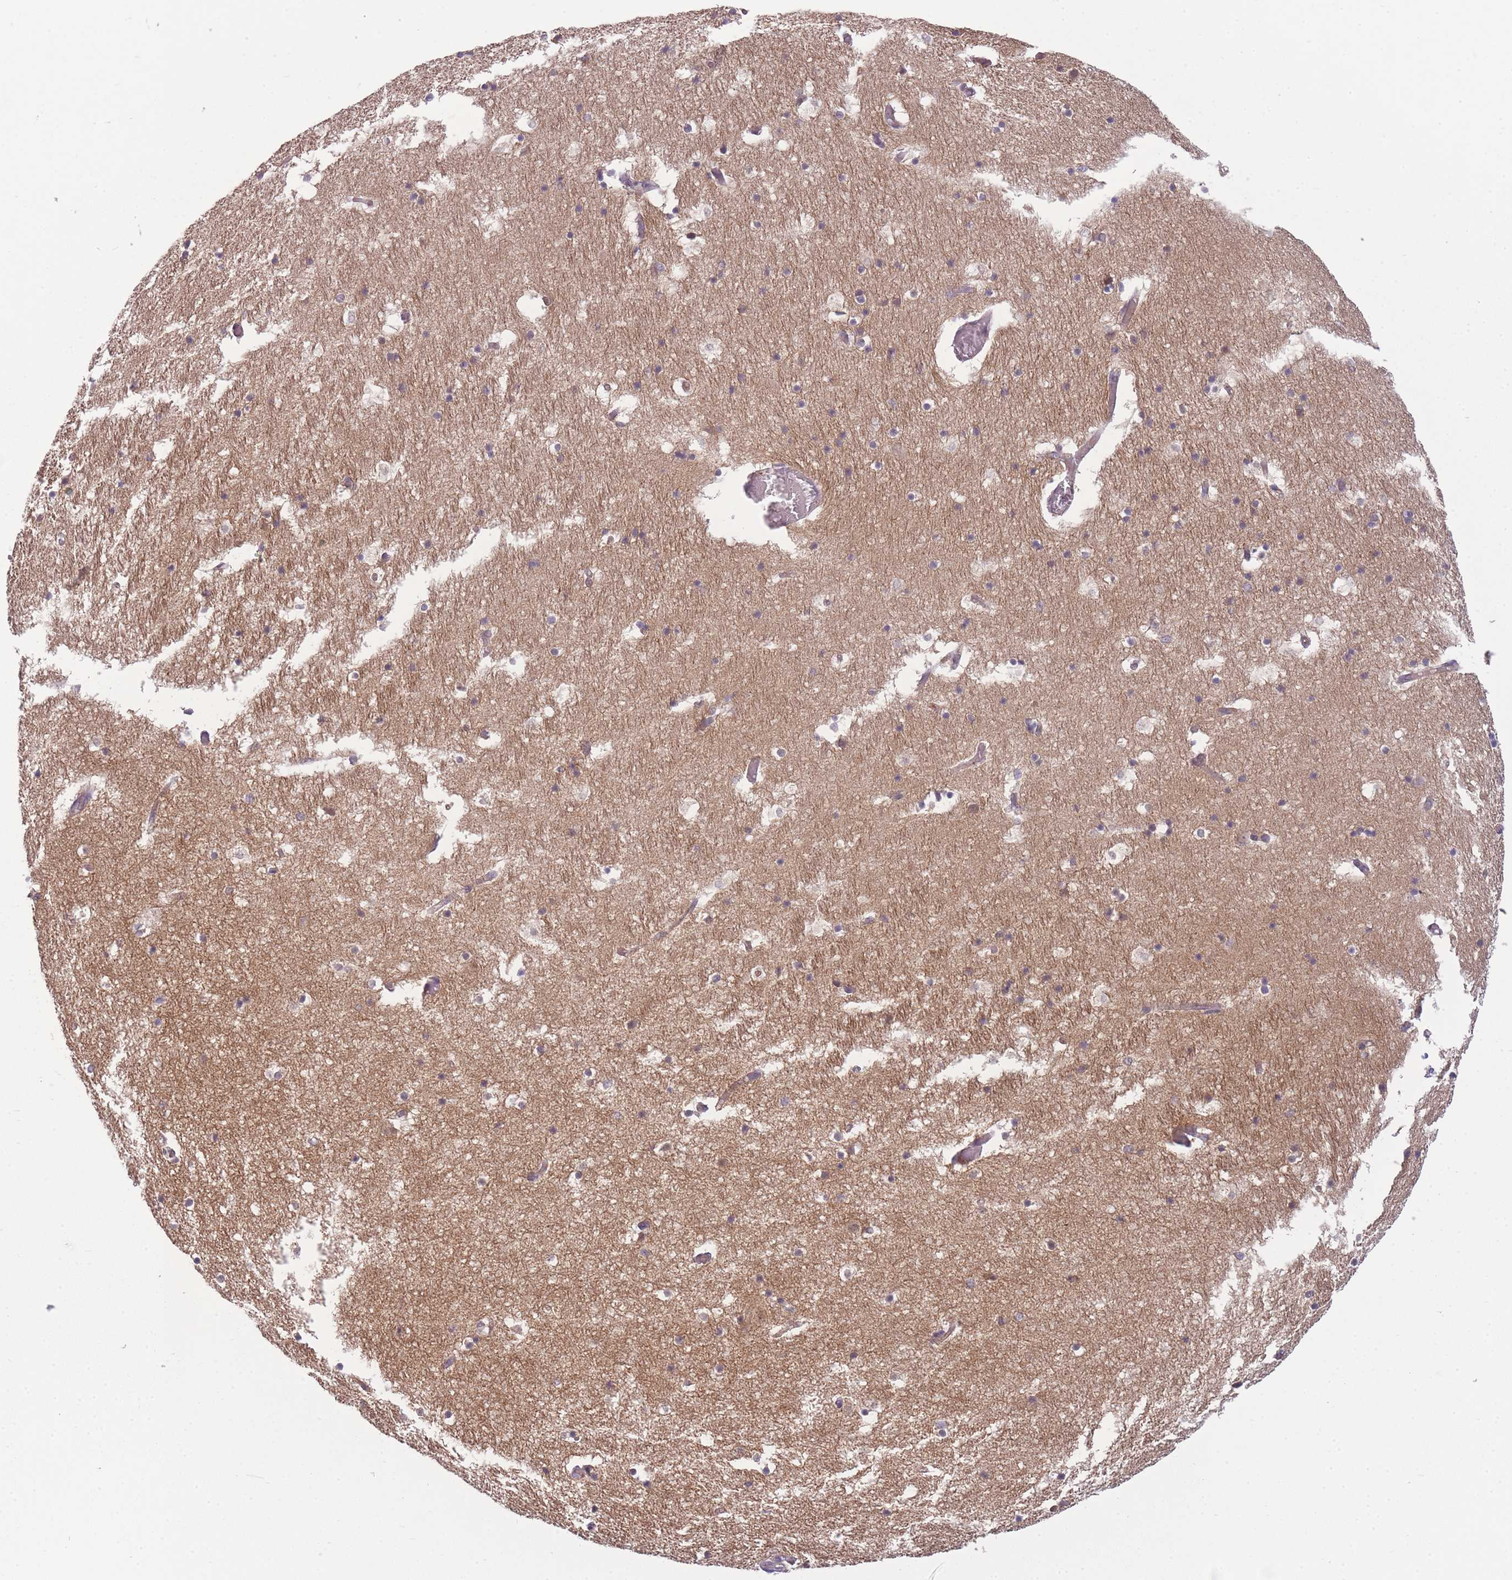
{"staining": {"intensity": "negative", "quantity": "none", "location": "none"}, "tissue": "hippocampus", "cell_type": "Glial cells", "image_type": "normal", "snomed": [{"axis": "morphology", "description": "Normal tissue, NOS"}, {"axis": "topography", "description": "Hippocampus"}], "caption": "IHC of unremarkable human hippocampus exhibits no positivity in glial cells.", "gene": "PFDN6", "patient": {"sex": "female", "age": 52}}